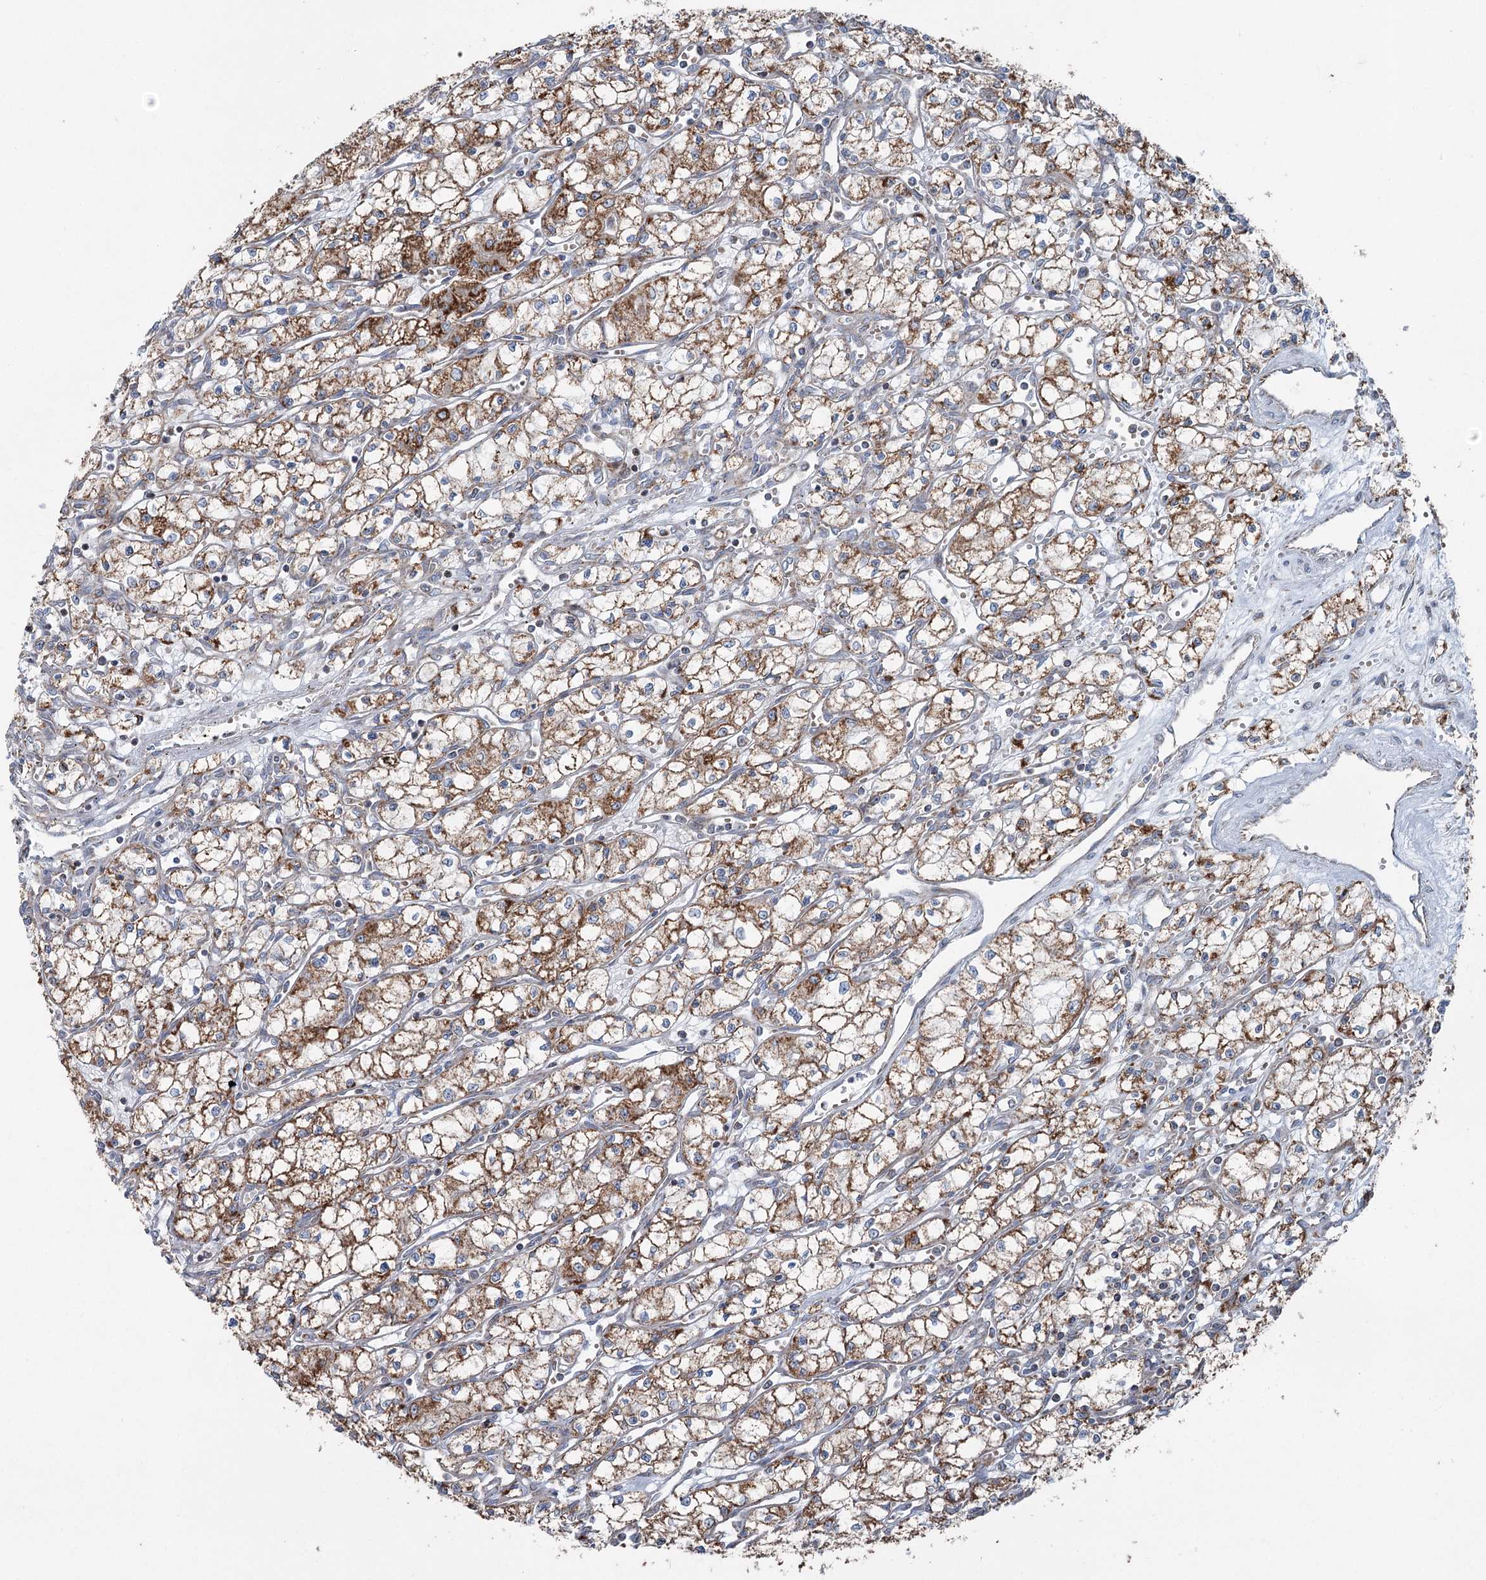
{"staining": {"intensity": "moderate", "quantity": ">75%", "location": "cytoplasmic/membranous"}, "tissue": "renal cancer", "cell_type": "Tumor cells", "image_type": "cancer", "snomed": [{"axis": "morphology", "description": "Adenocarcinoma, NOS"}, {"axis": "topography", "description": "Kidney"}], "caption": "High-magnification brightfield microscopy of renal cancer stained with DAB (3,3'-diaminobenzidine) (brown) and counterstained with hematoxylin (blue). tumor cells exhibit moderate cytoplasmic/membranous staining is identified in approximately>75% of cells.", "gene": "UCN3", "patient": {"sex": "male", "age": 59}}